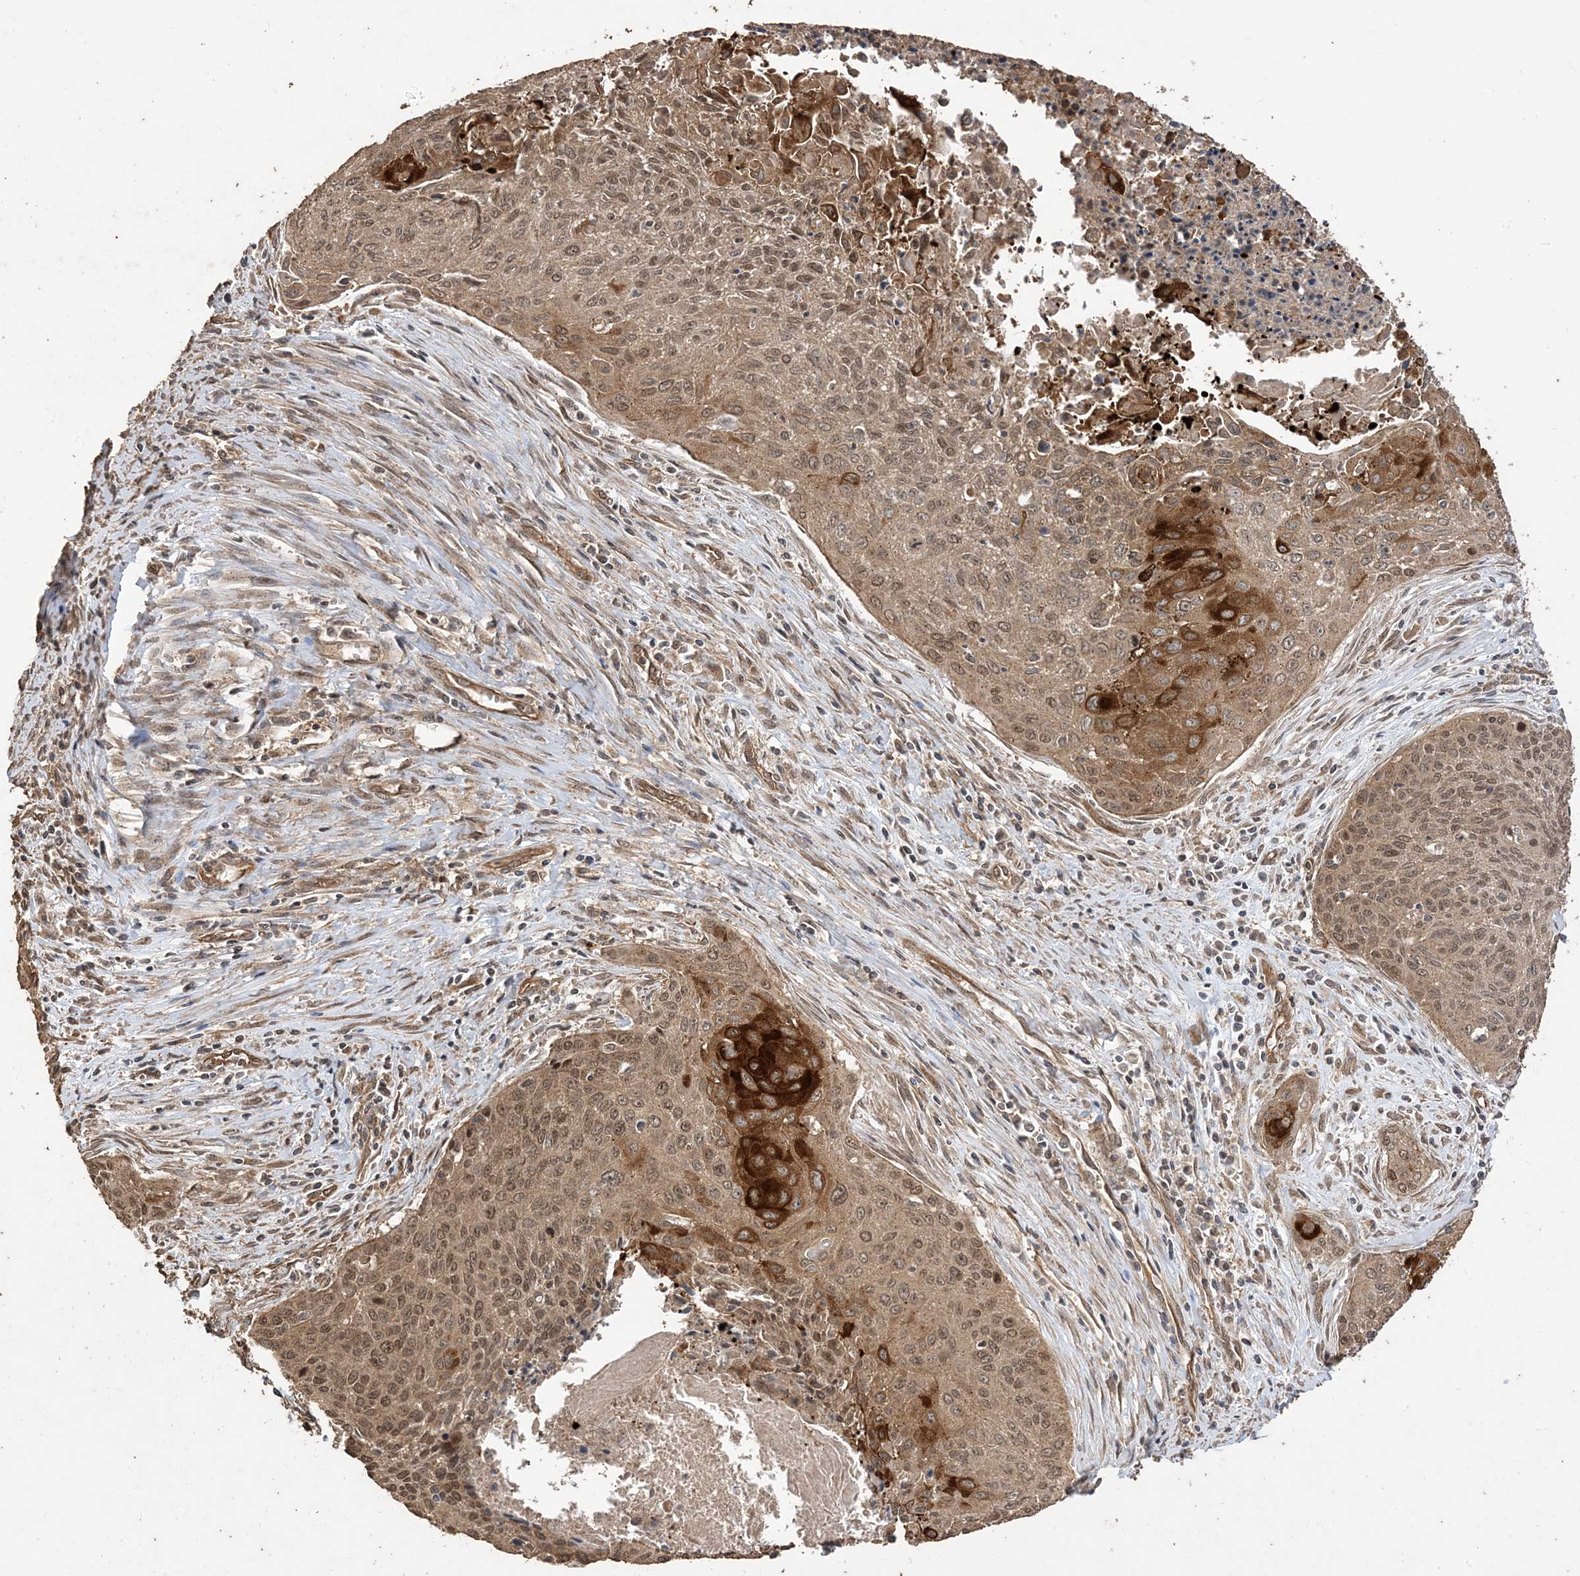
{"staining": {"intensity": "moderate", "quantity": ">75%", "location": "cytoplasmic/membranous,nuclear"}, "tissue": "cervical cancer", "cell_type": "Tumor cells", "image_type": "cancer", "snomed": [{"axis": "morphology", "description": "Squamous cell carcinoma, NOS"}, {"axis": "topography", "description": "Cervix"}], "caption": "Protein expression analysis of cervical cancer (squamous cell carcinoma) reveals moderate cytoplasmic/membranous and nuclear positivity in approximately >75% of tumor cells. (DAB IHC with brightfield microscopy, high magnification).", "gene": "ZKSCAN5", "patient": {"sex": "female", "age": 55}}